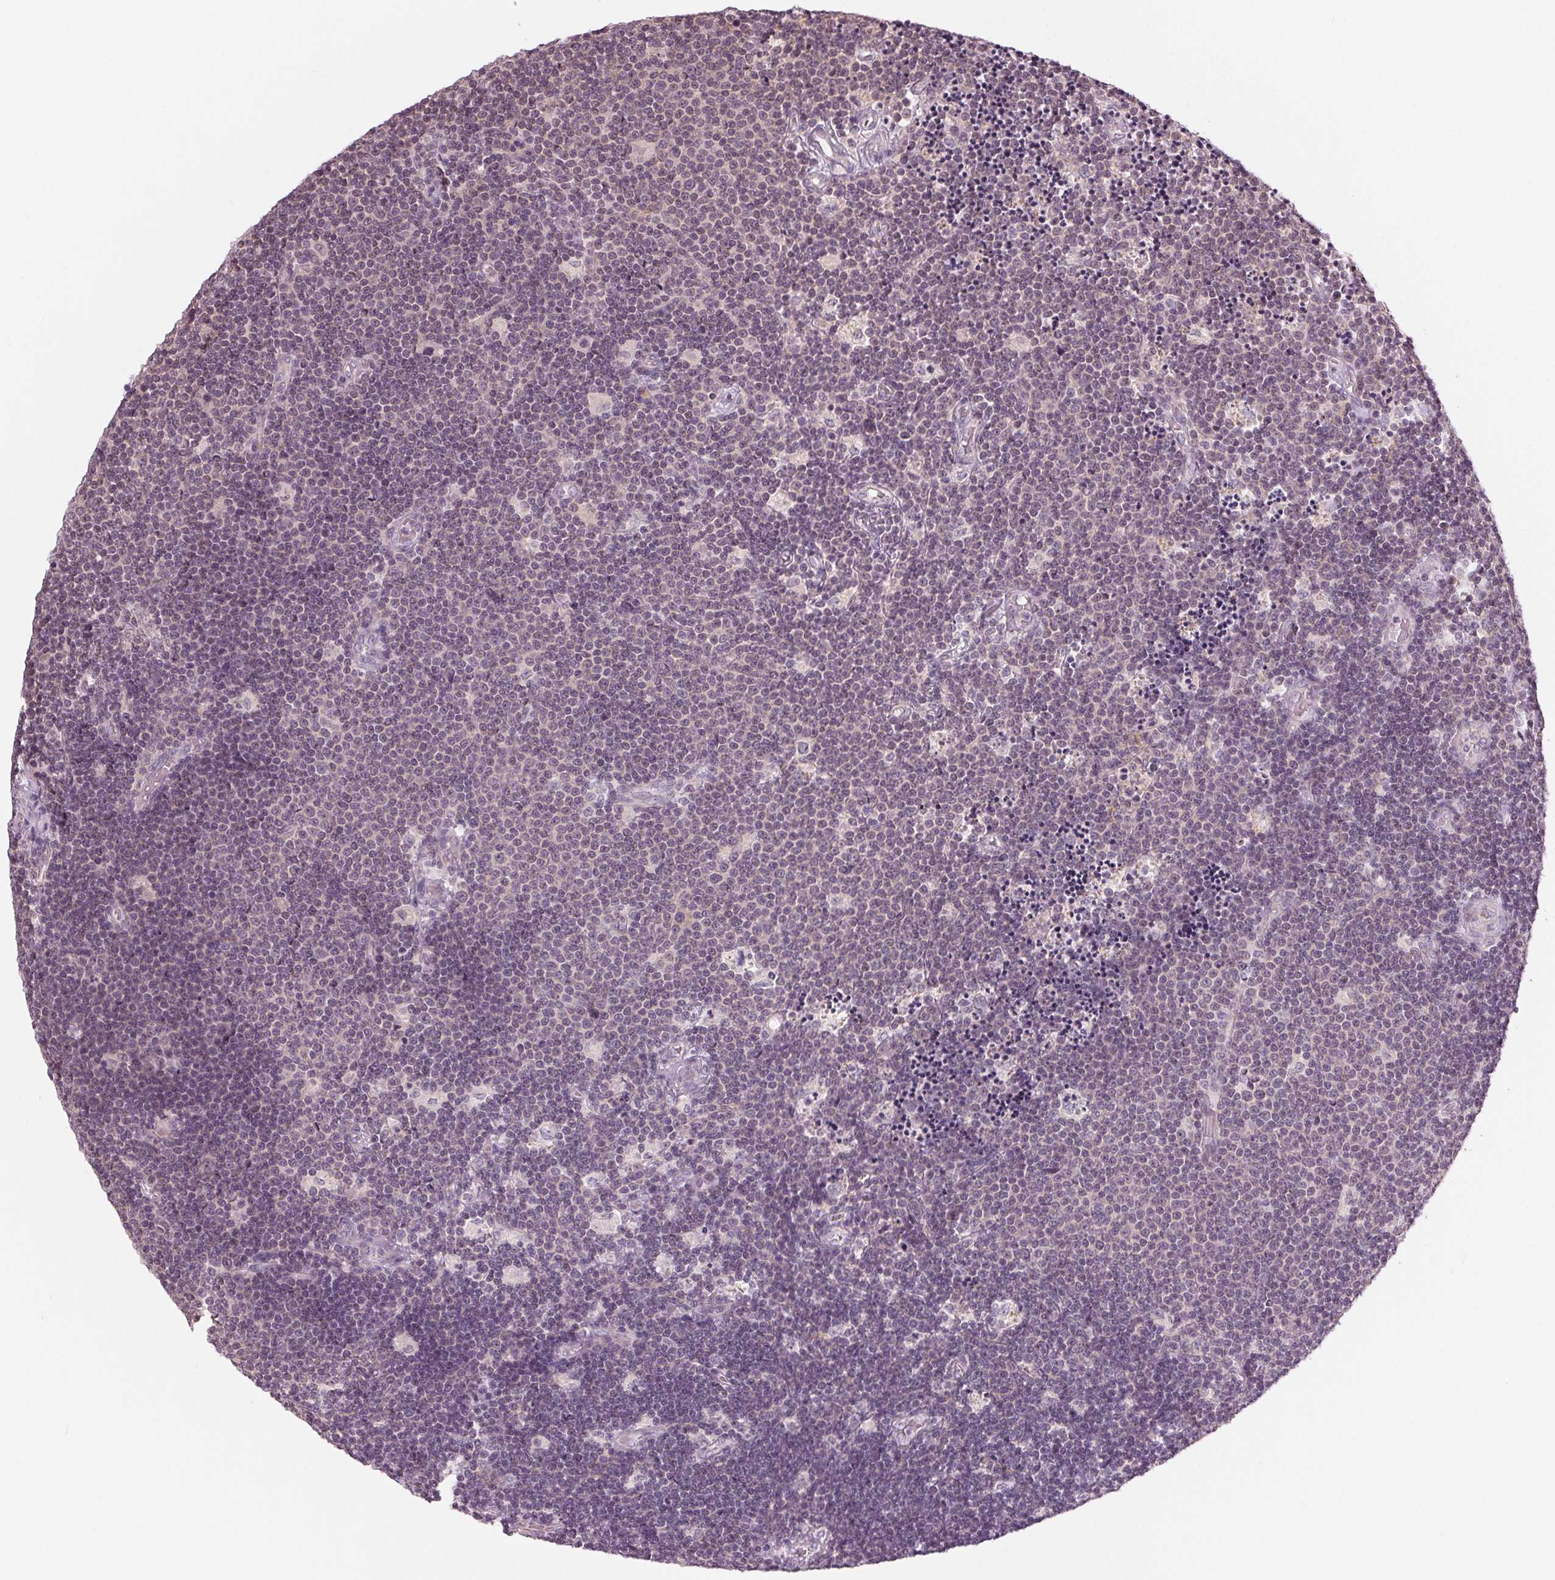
{"staining": {"intensity": "negative", "quantity": "none", "location": "none"}, "tissue": "lymphoma", "cell_type": "Tumor cells", "image_type": "cancer", "snomed": [{"axis": "morphology", "description": "Malignant lymphoma, non-Hodgkin's type, Low grade"}, {"axis": "topography", "description": "Brain"}], "caption": "This is a image of immunohistochemistry (IHC) staining of lymphoma, which shows no staining in tumor cells.", "gene": "ZNF605", "patient": {"sex": "female", "age": 66}}